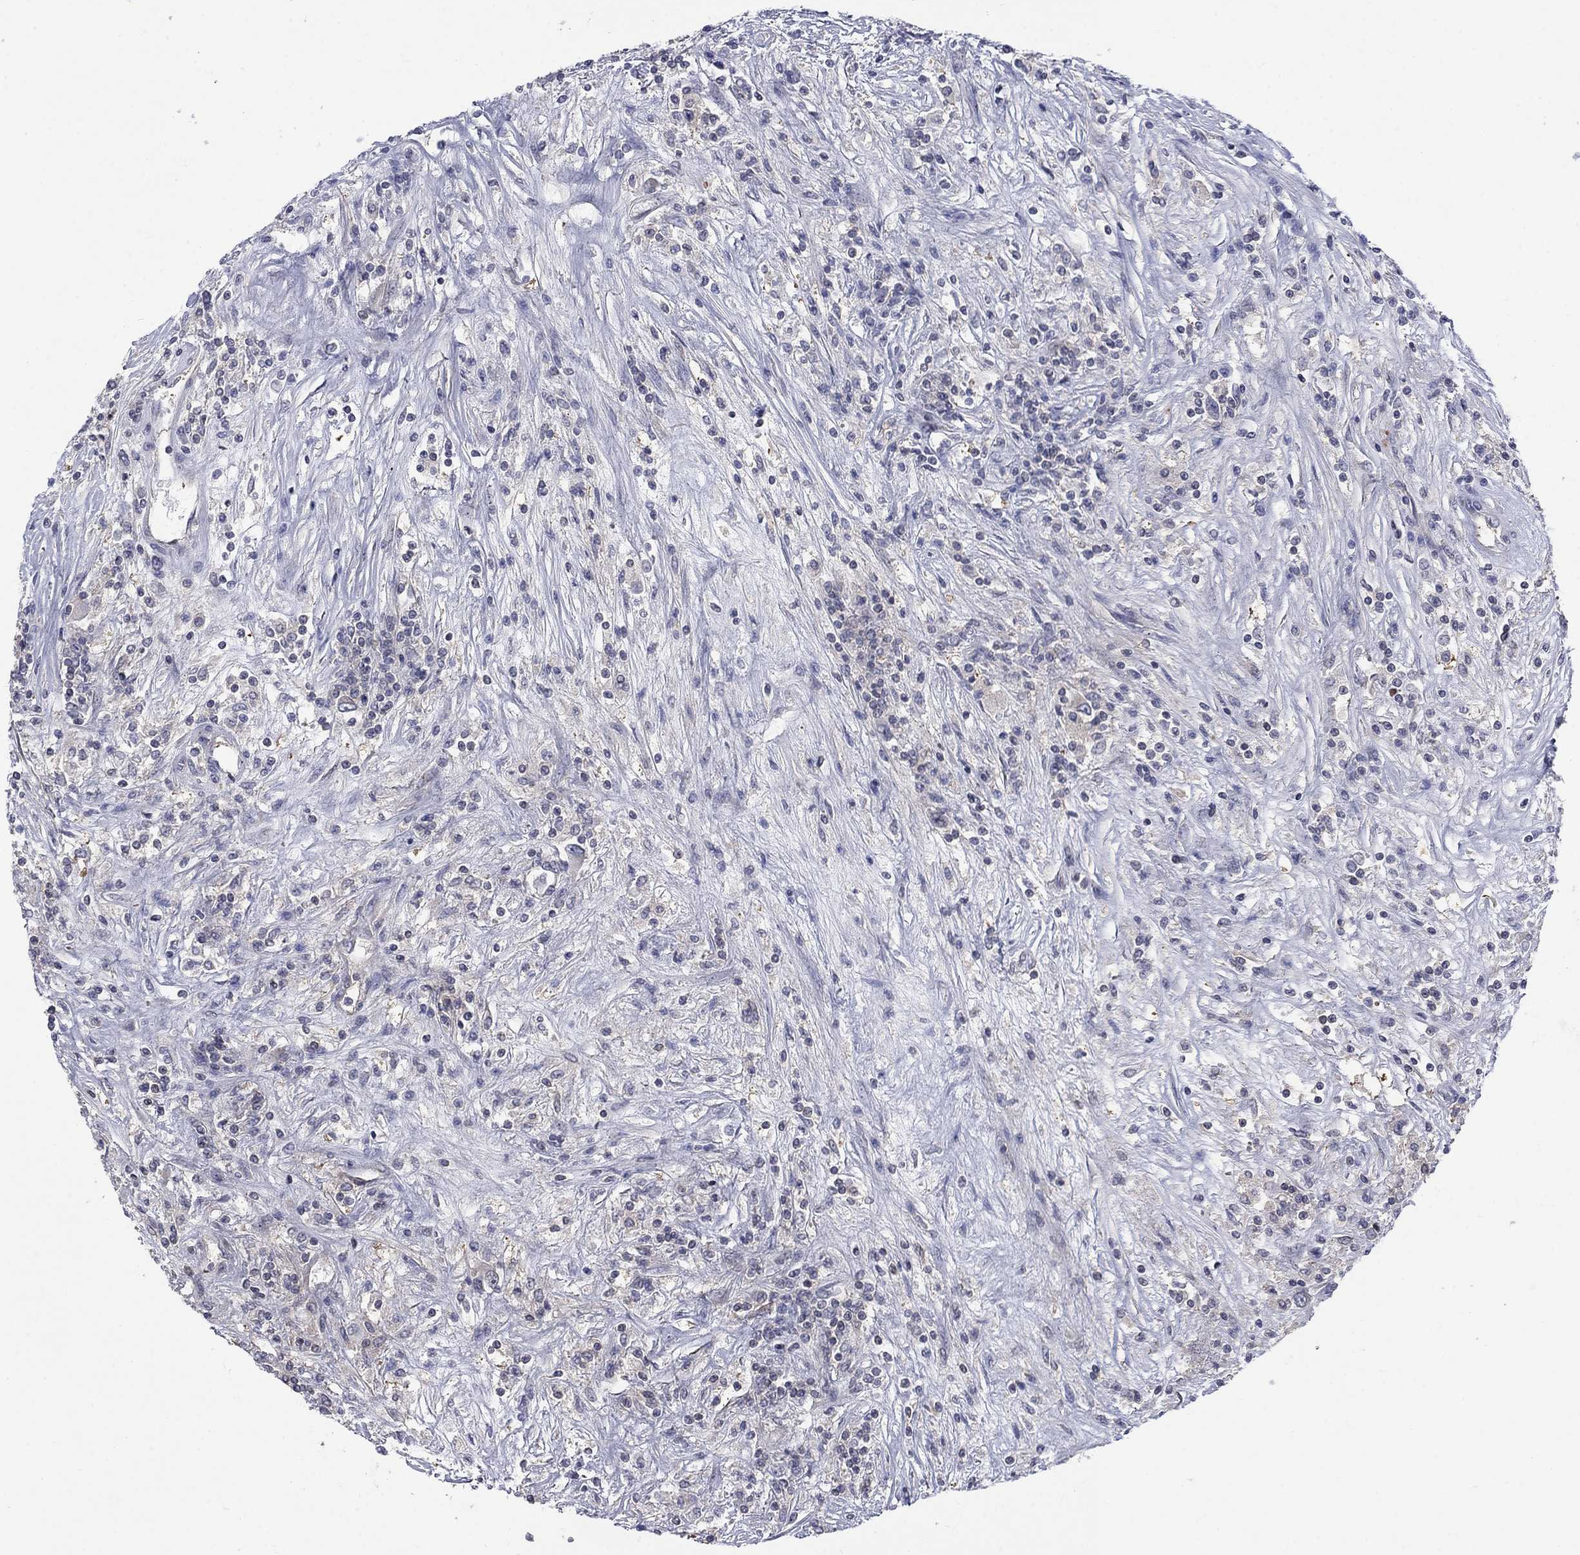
{"staining": {"intensity": "negative", "quantity": "none", "location": "none"}, "tissue": "renal cancer", "cell_type": "Tumor cells", "image_type": "cancer", "snomed": [{"axis": "morphology", "description": "Adenocarcinoma, NOS"}, {"axis": "topography", "description": "Kidney"}], "caption": "This photomicrograph is of adenocarcinoma (renal) stained with immunohistochemistry (IHC) to label a protein in brown with the nuclei are counter-stained blue. There is no staining in tumor cells.", "gene": "PDZD2", "patient": {"sex": "female", "age": 67}}